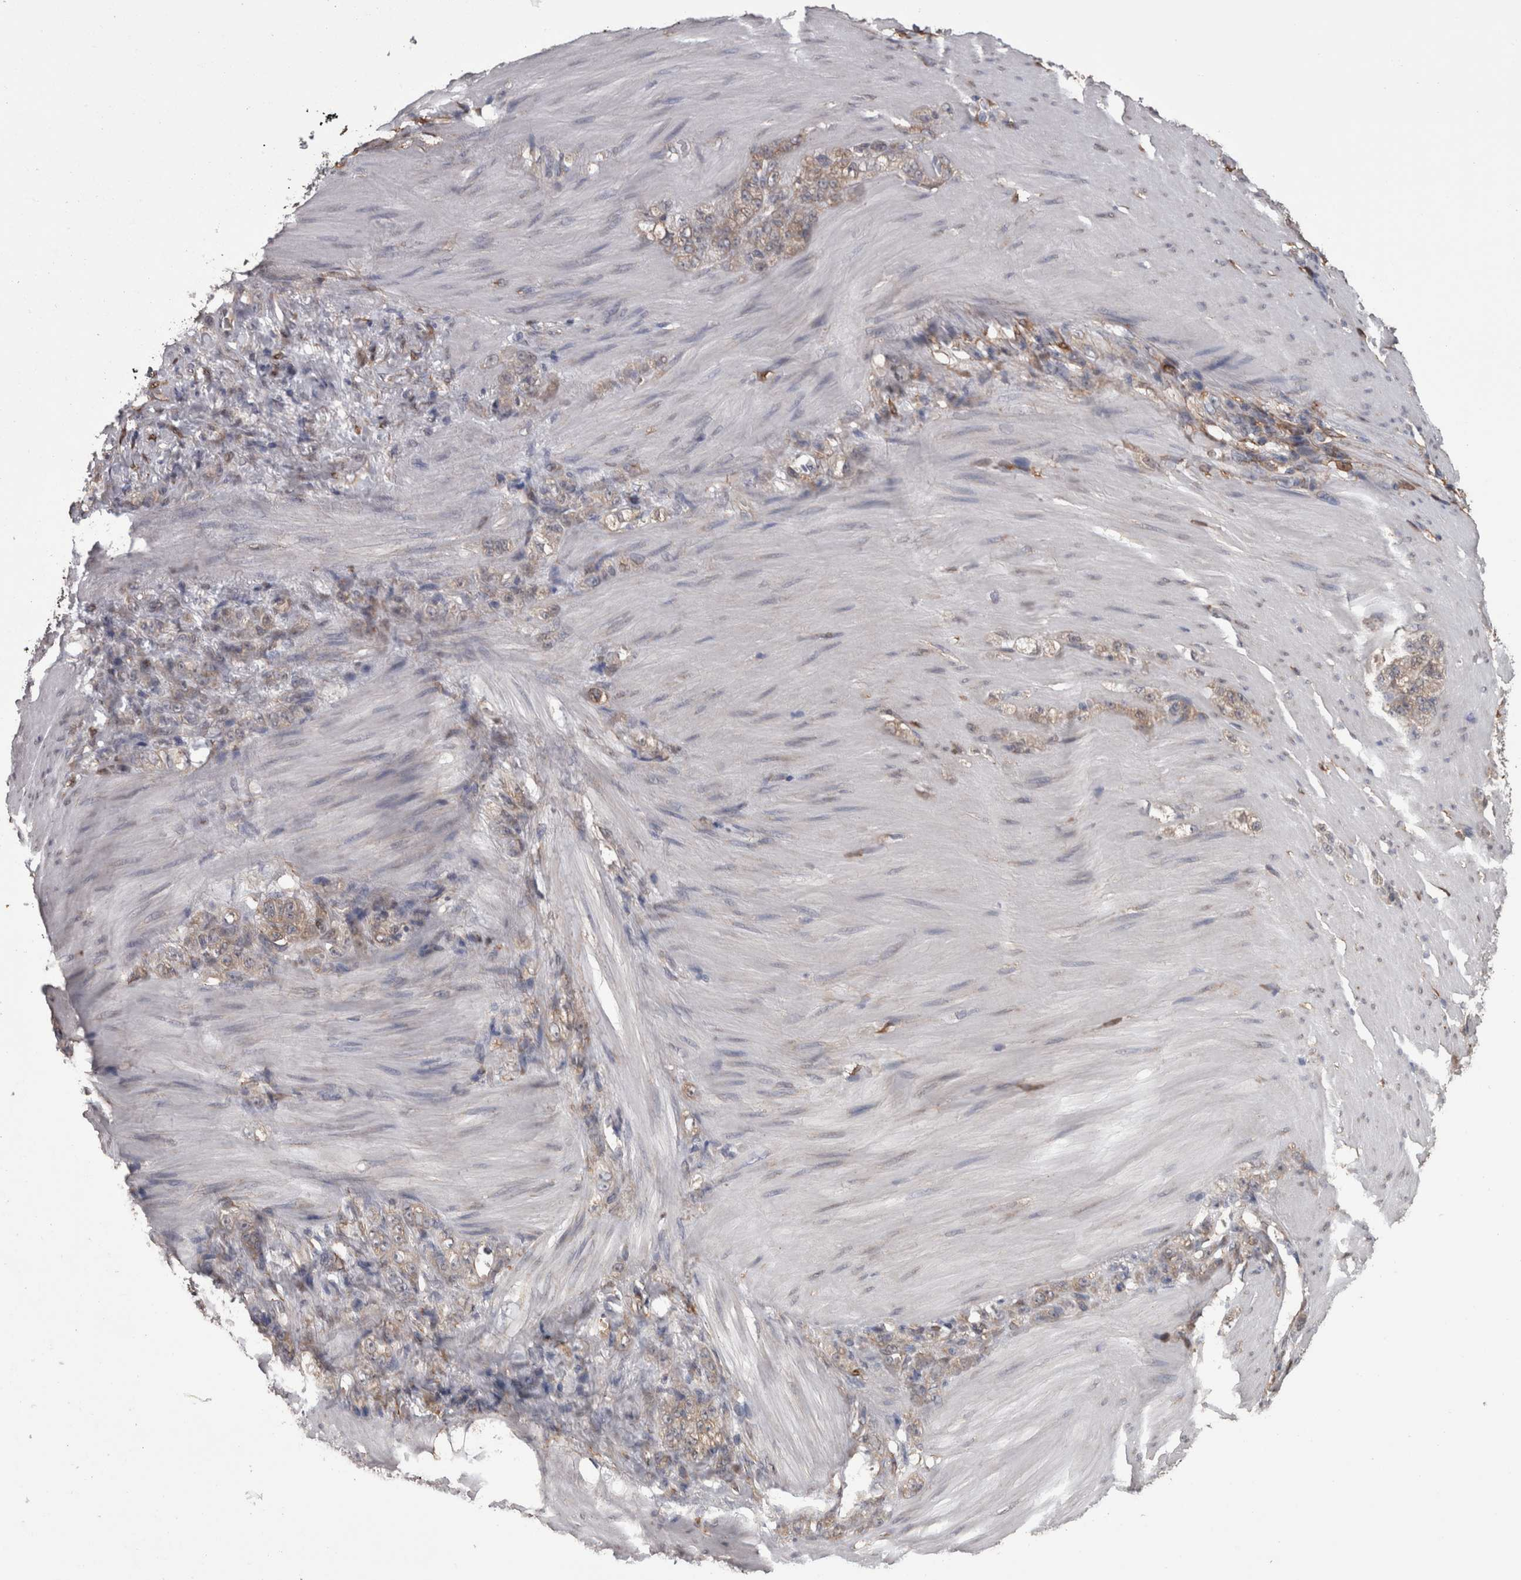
{"staining": {"intensity": "weak", "quantity": ">75%", "location": "cytoplasmic/membranous"}, "tissue": "stomach cancer", "cell_type": "Tumor cells", "image_type": "cancer", "snomed": [{"axis": "morphology", "description": "Normal tissue, NOS"}, {"axis": "morphology", "description": "Adenocarcinoma, NOS"}, {"axis": "topography", "description": "Stomach"}], "caption": "Protein staining by immunohistochemistry demonstrates weak cytoplasmic/membranous expression in about >75% of tumor cells in stomach adenocarcinoma. (DAB IHC with brightfield microscopy, high magnification).", "gene": "DDX6", "patient": {"sex": "male", "age": 82}}